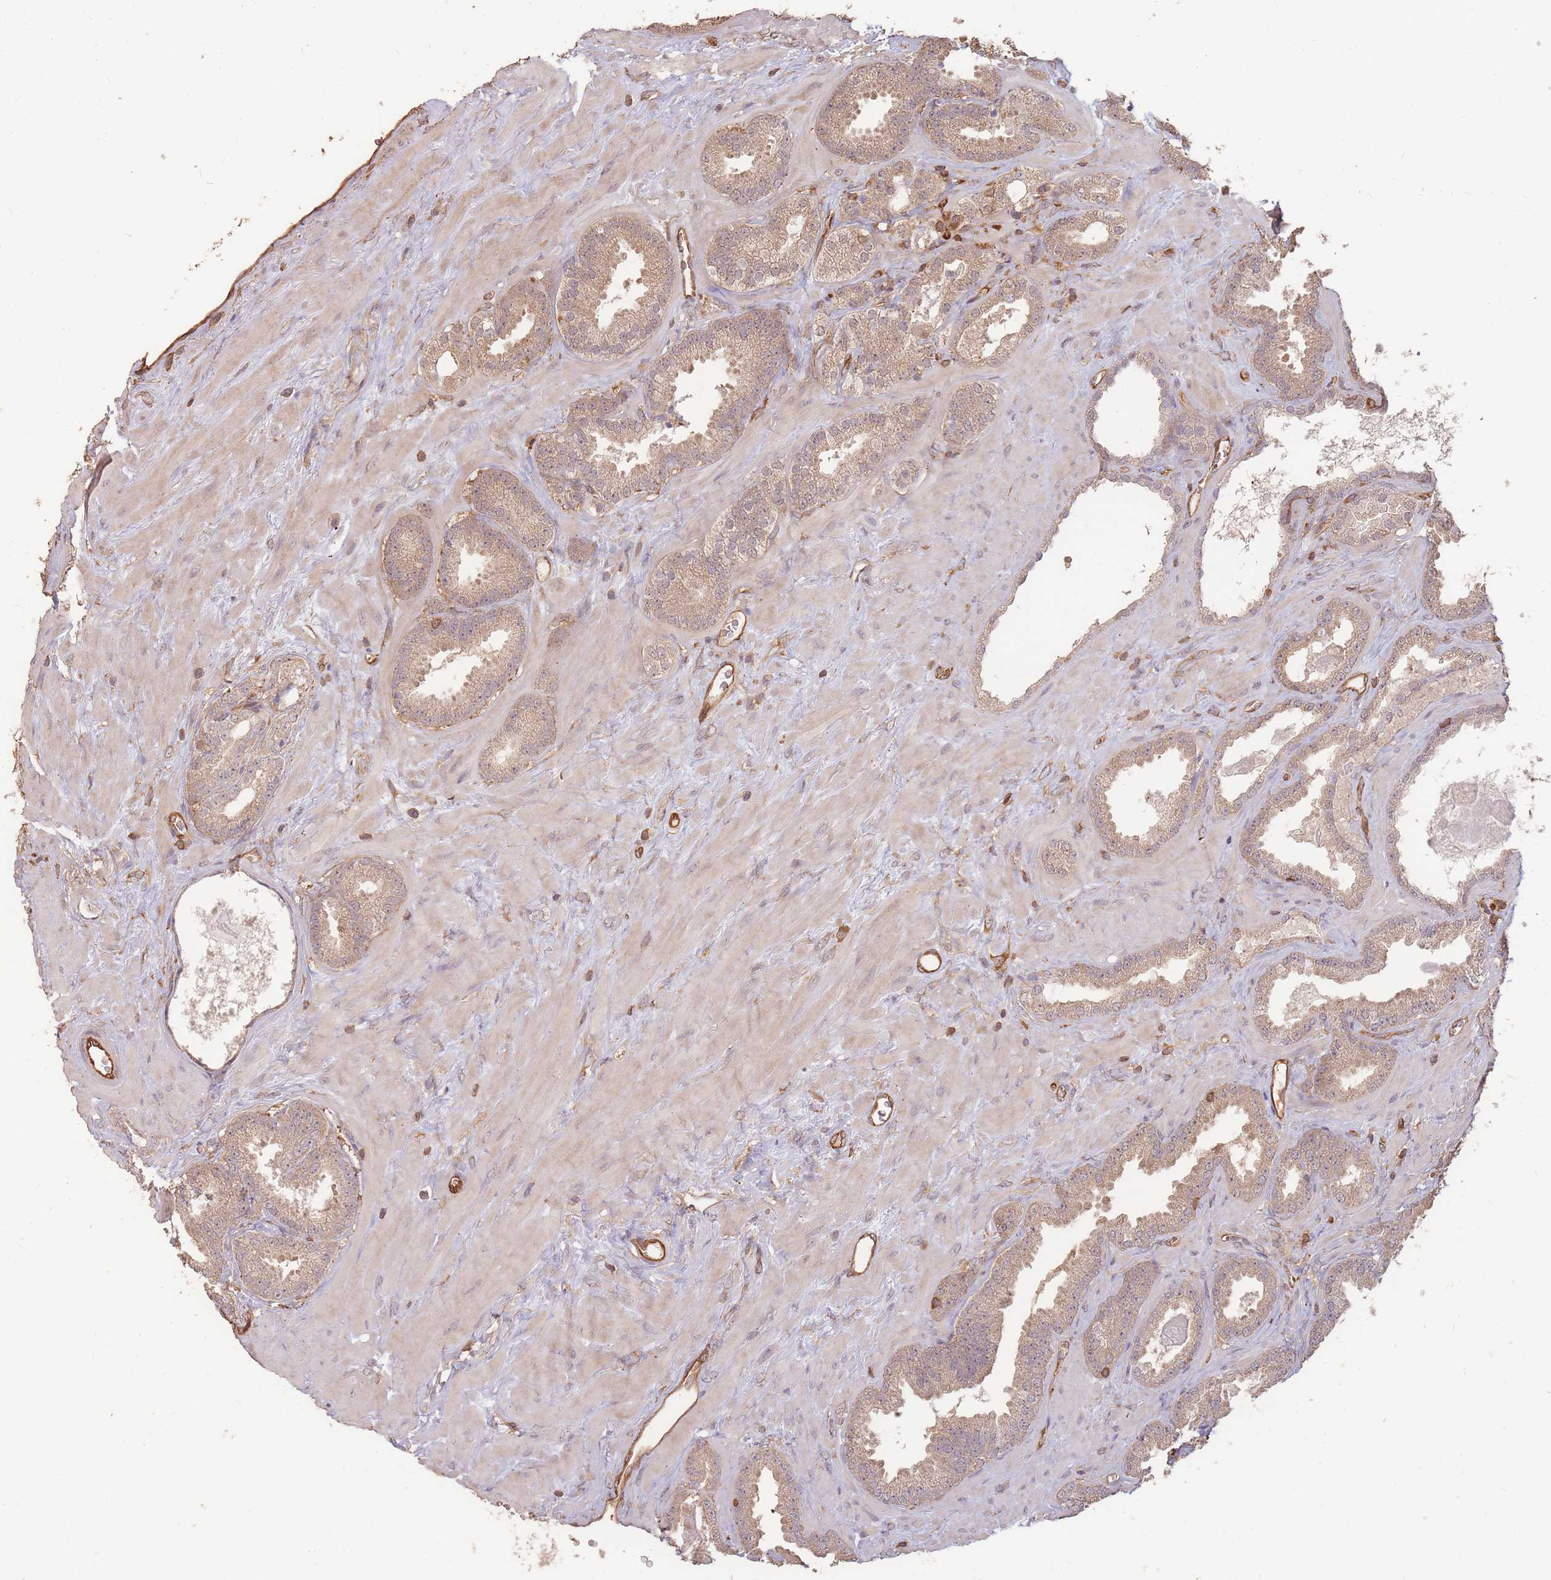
{"staining": {"intensity": "weak", "quantity": ">75%", "location": "cytoplasmic/membranous"}, "tissue": "prostate cancer", "cell_type": "Tumor cells", "image_type": "cancer", "snomed": [{"axis": "morphology", "description": "Adenocarcinoma, Low grade"}, {"axis": "topography", "description": "Prostate"}], "caption": "The image reveals a brown stain indicating the presence of a protein in the cytoplasmic/membranous of tumor cells in prostate cancer.", "gene": "PLS3", "patient": {"sex": "male", "age": 62}}